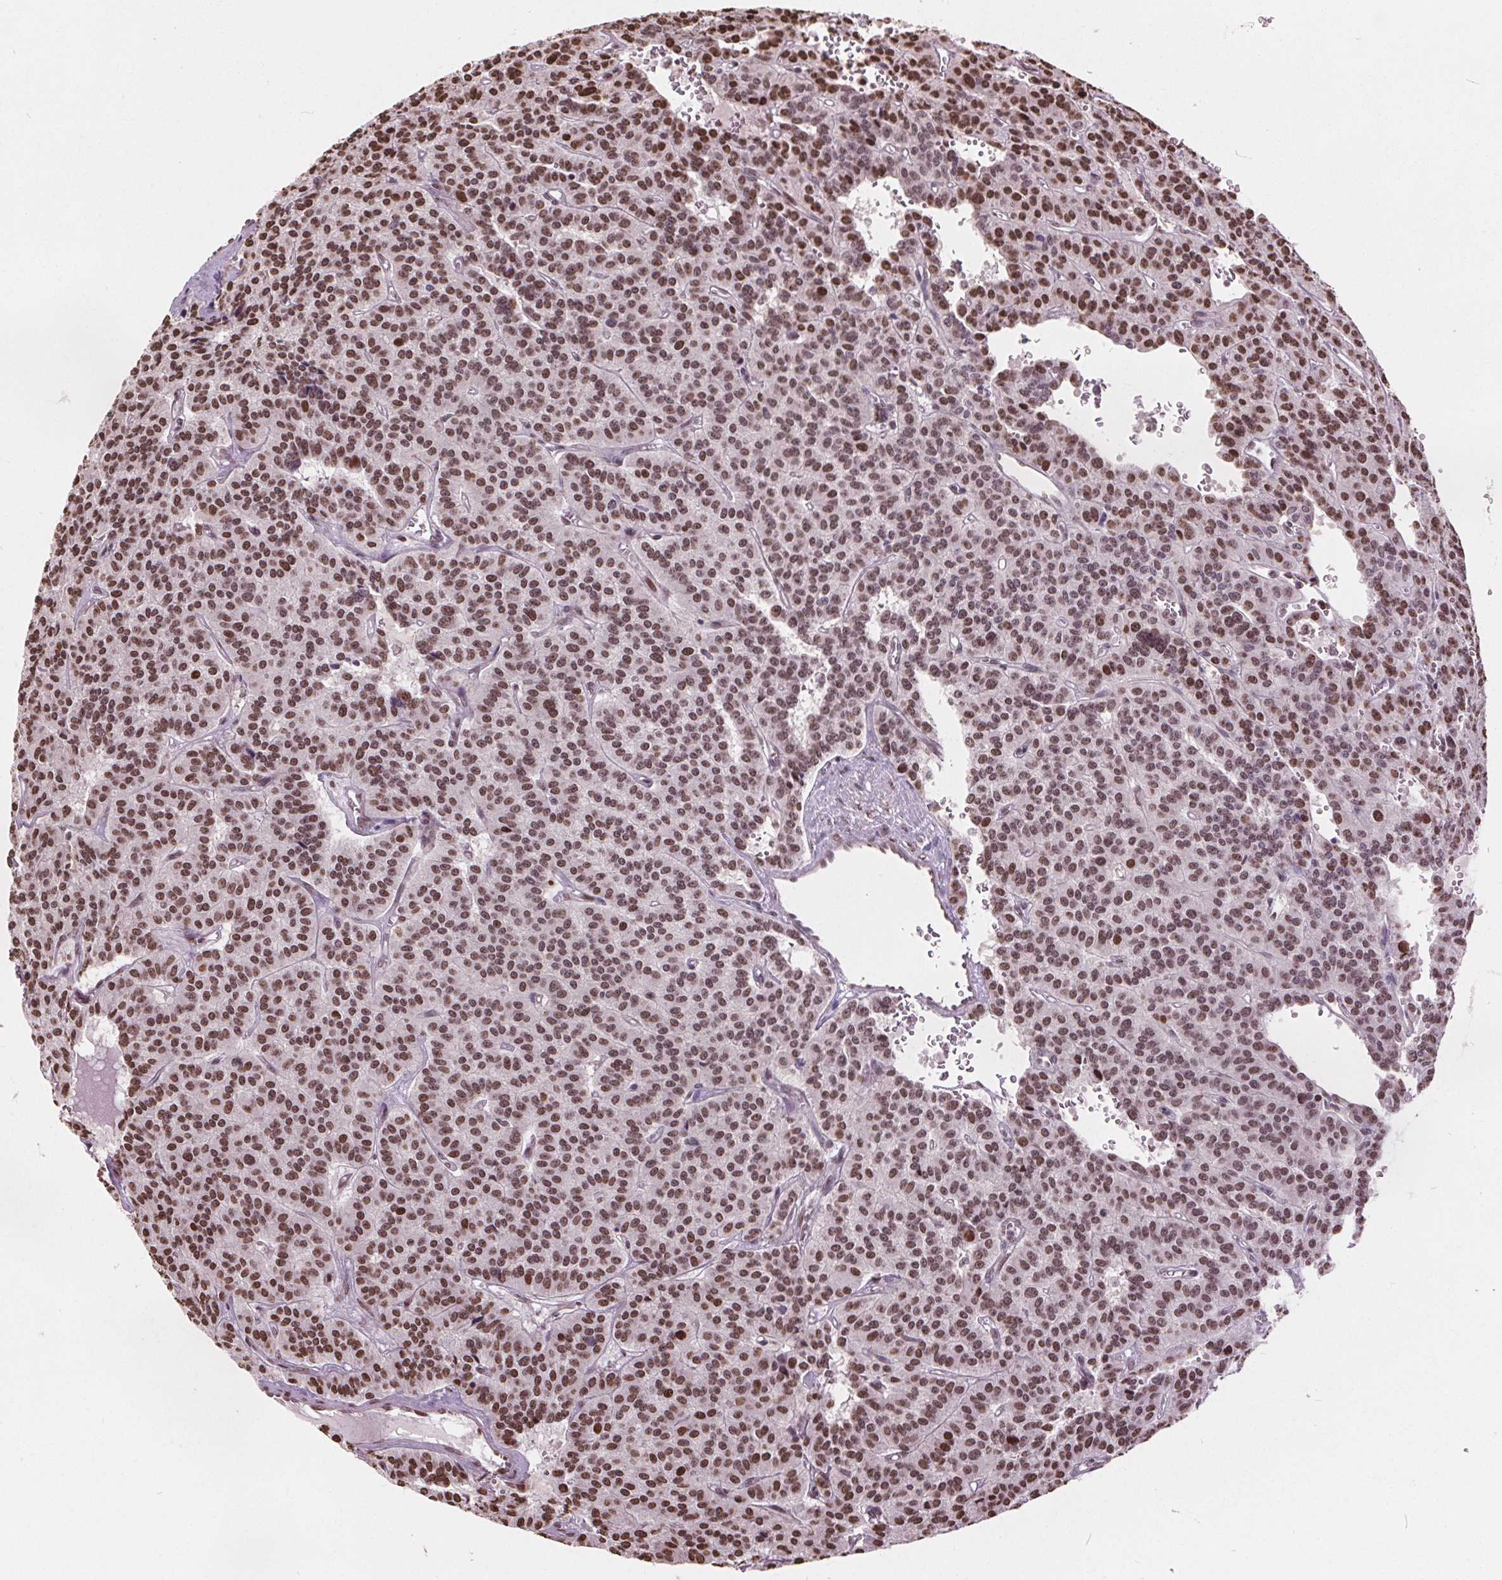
{"staining": {"intensity": "strong", "quantity": ">75%", "location": "nuclear"}, "tissue": "carcinoid", "cell_type": "Tumor cells", "image_type": "cancer", "snomed": [{"axis": "morphology", "description": "Carcinoid, malignant, NOS"}, {"axis": "topography", "description": "Lung"}], "caption": "Carcinoid stained for a protein (brown) shows strong nuclear positive expression in approximately >75% of tumor cells.", "gene": "ISLR2", "patient": {"sex": "female", "age": 71}}